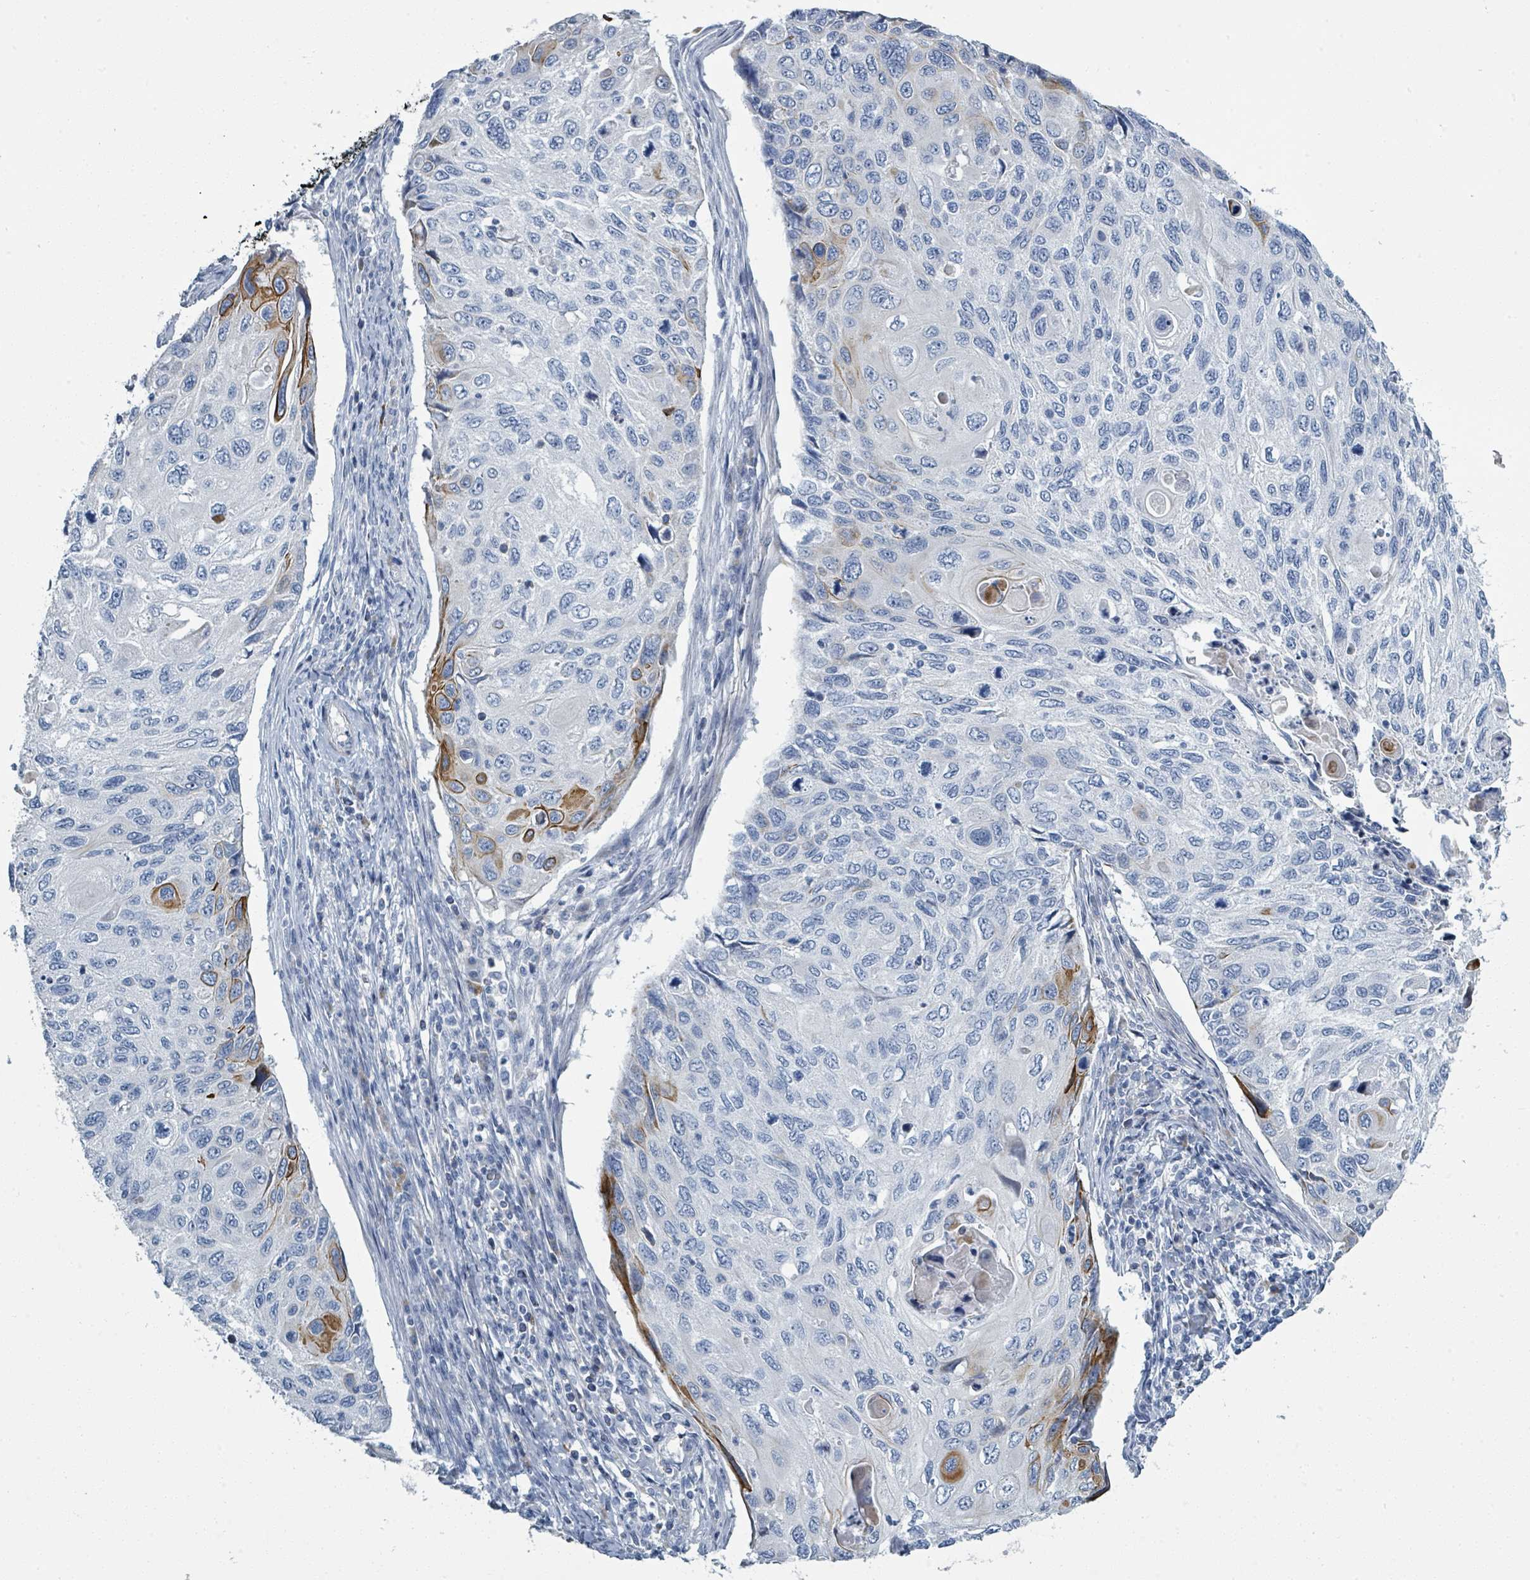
{"staining": {"intensity": "strong", "quantity": "<25%", "location": "cytoplasmic/membranous"}, "tissue": "cervical cancer", "cell_type": "Tumor cells", "image_type": "cancer", "snomed": [{"axis": "morphology", "description": "Squamous cell carcinoma, NOS"}, {"axis": "topography", "description": "Cervix"}], "caption": "High-magnification brightfield microscopy of cervical cancer (squamous cell carcinoma) stained with DAB (brown) and counterstained with hematoxylin (blue). tumor cells exhibit strong cytoplasmic/membranous positivity is identified in approximately<25% of cells.", "gene": "RAB33B", "patient": {"sex": "female", "age": 70}}